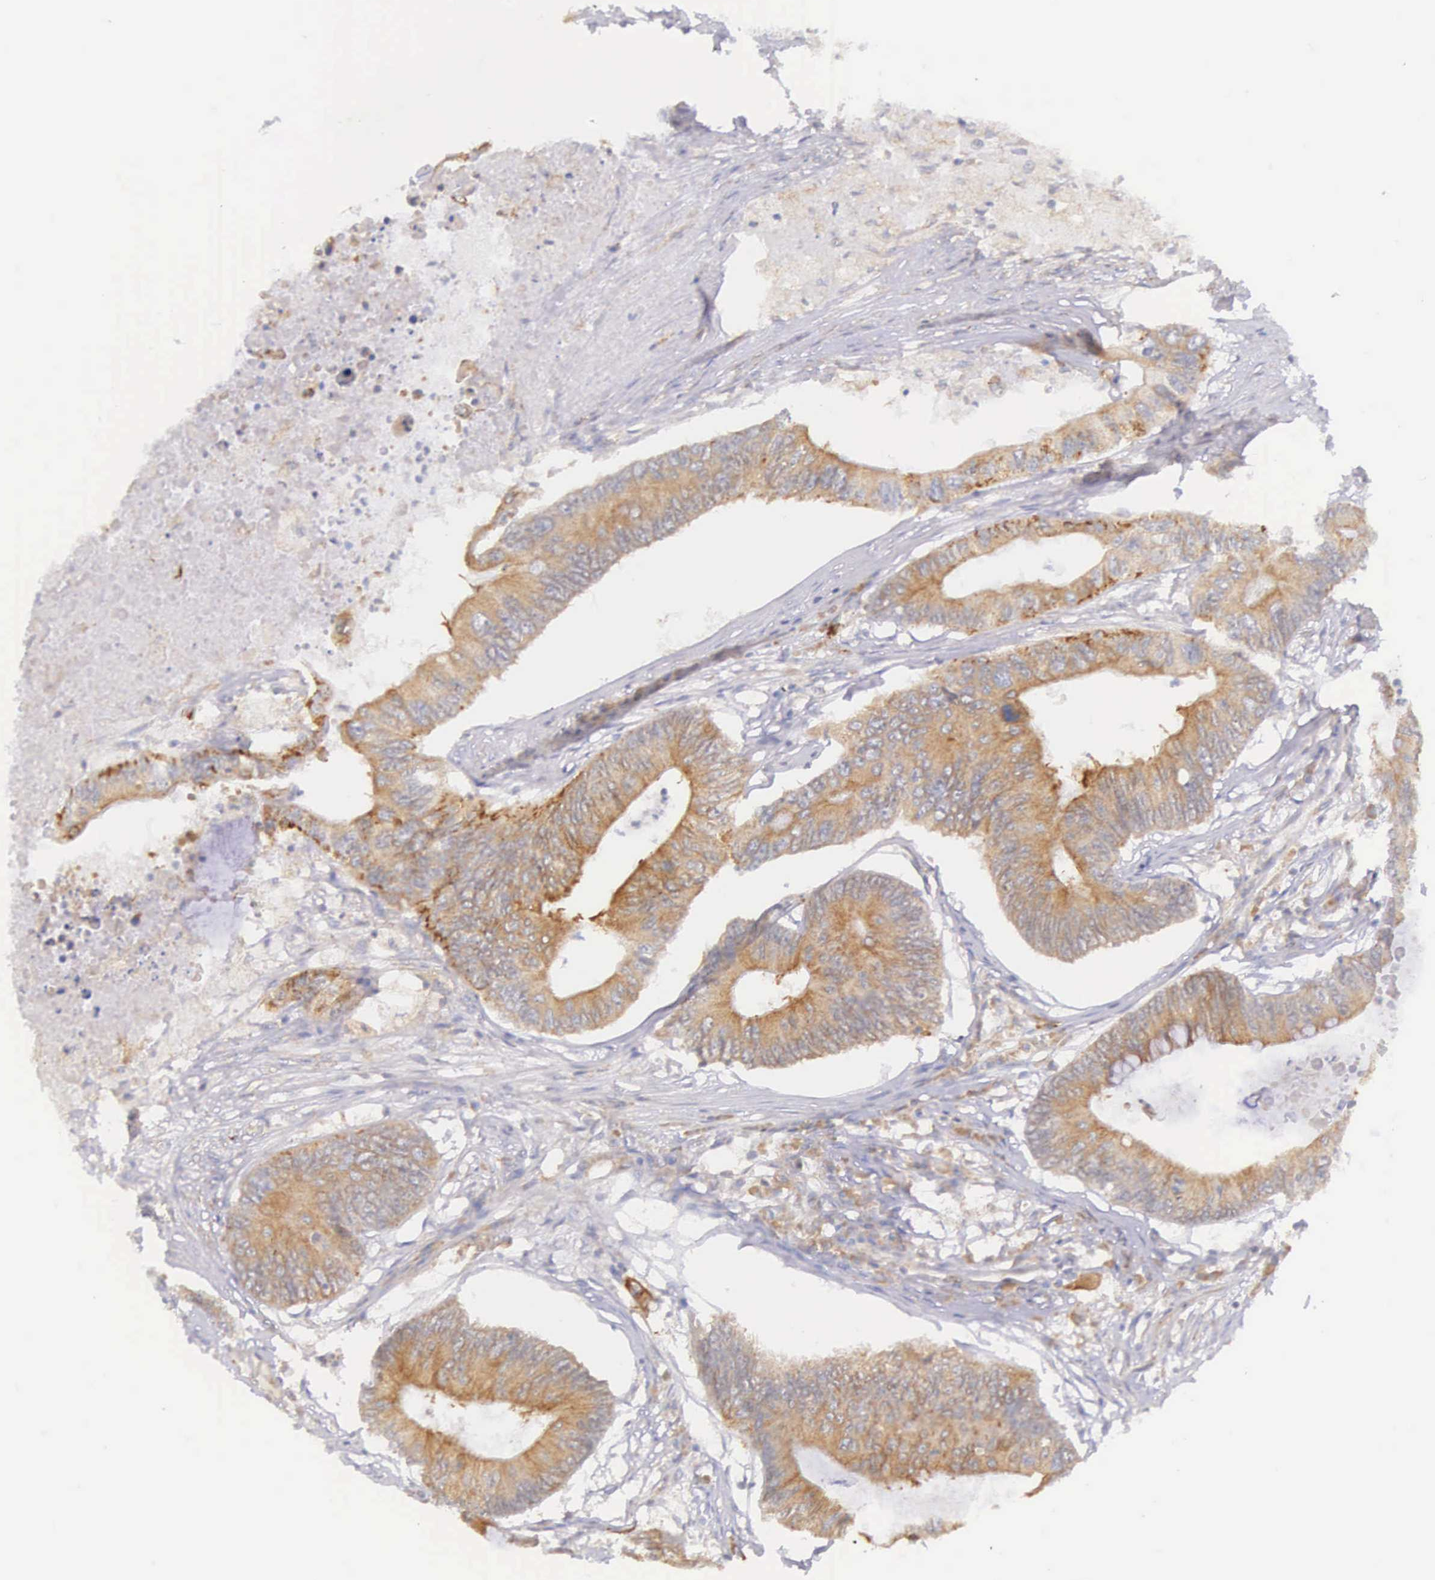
{"staining": {"intensity": "moderate", "quantity": ">75%", "location": "cytoplasmic/membranous"}, "tissue": "colorectal cancer", "cell_type": "Tumor cells", "image_type": "cancer", "snomed": [{"axis": "morphology", "description": "Adenocarcinoma, NOS"}, {"axis": "topography", "description": "Colon"}], "caption": "Protein expression by immunohistochemistry shows moderate cytoplasmic/membranous expression in about >75% of tumor cells in adenocarcinoma (colorectal).", "gene": "NSDHL", "patient": {"sex": "male", "age": 65}}